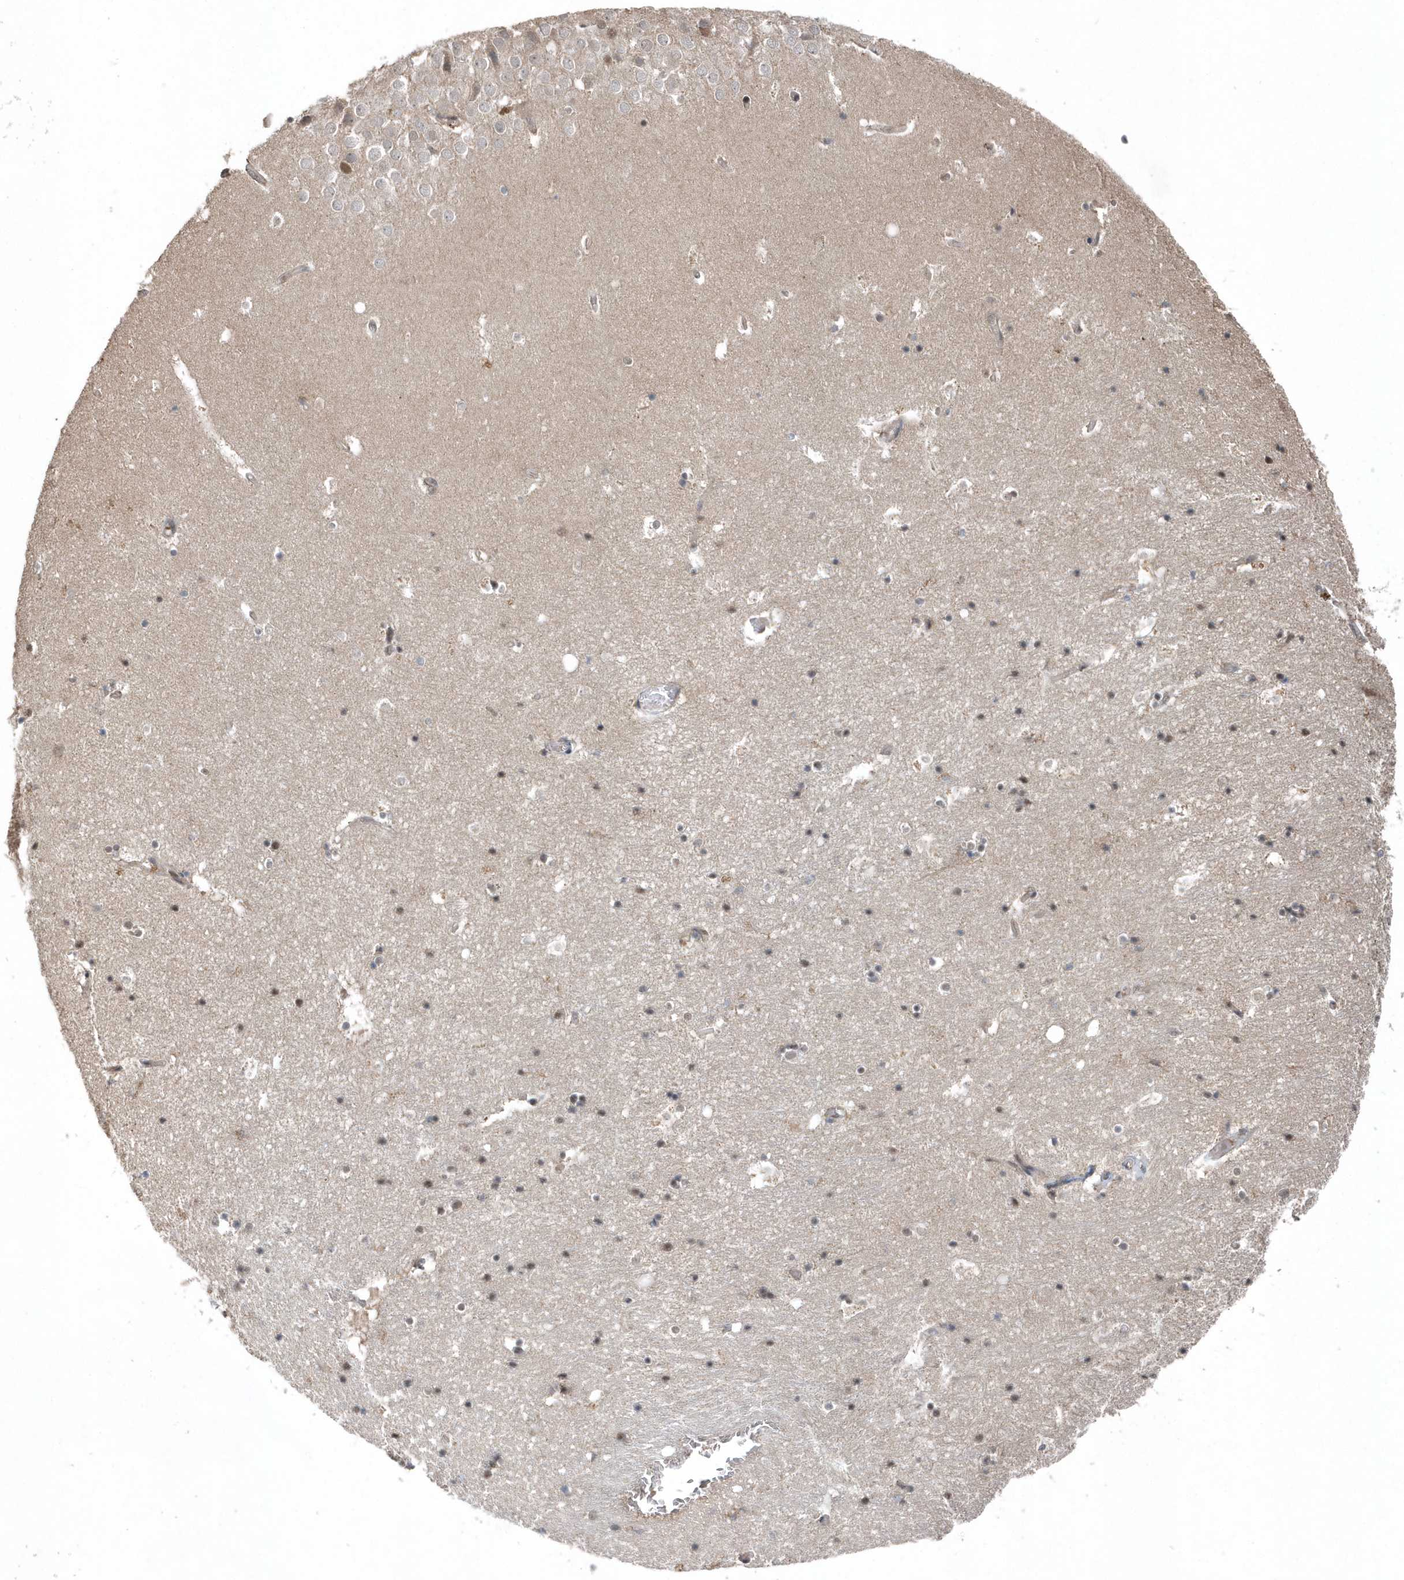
{"staining": {"intensity": "weak", "quantity": "25%-75%", "location": "nuclear"}, "tissue": "hippocampus", "cell_type": "Glial cells", "image_type": "normal", "snomed": [{"axis": "morphology", "description": "Normal tissue, NOS"}, {"axis": "topography", "description": "Hippocampus"}], "caption": "Immunohistochemistry (IHC) micrograph of unremarkable hippocampus: human hippocampus stained using immunohistochemistry (IHC) reveals low levels of weak protein expression localized specifically in the nuclear of glial cells, appearing as a nuclear brown color.", "gene": "QTRT2", "patient": {"sex": "female", "age": 52}}